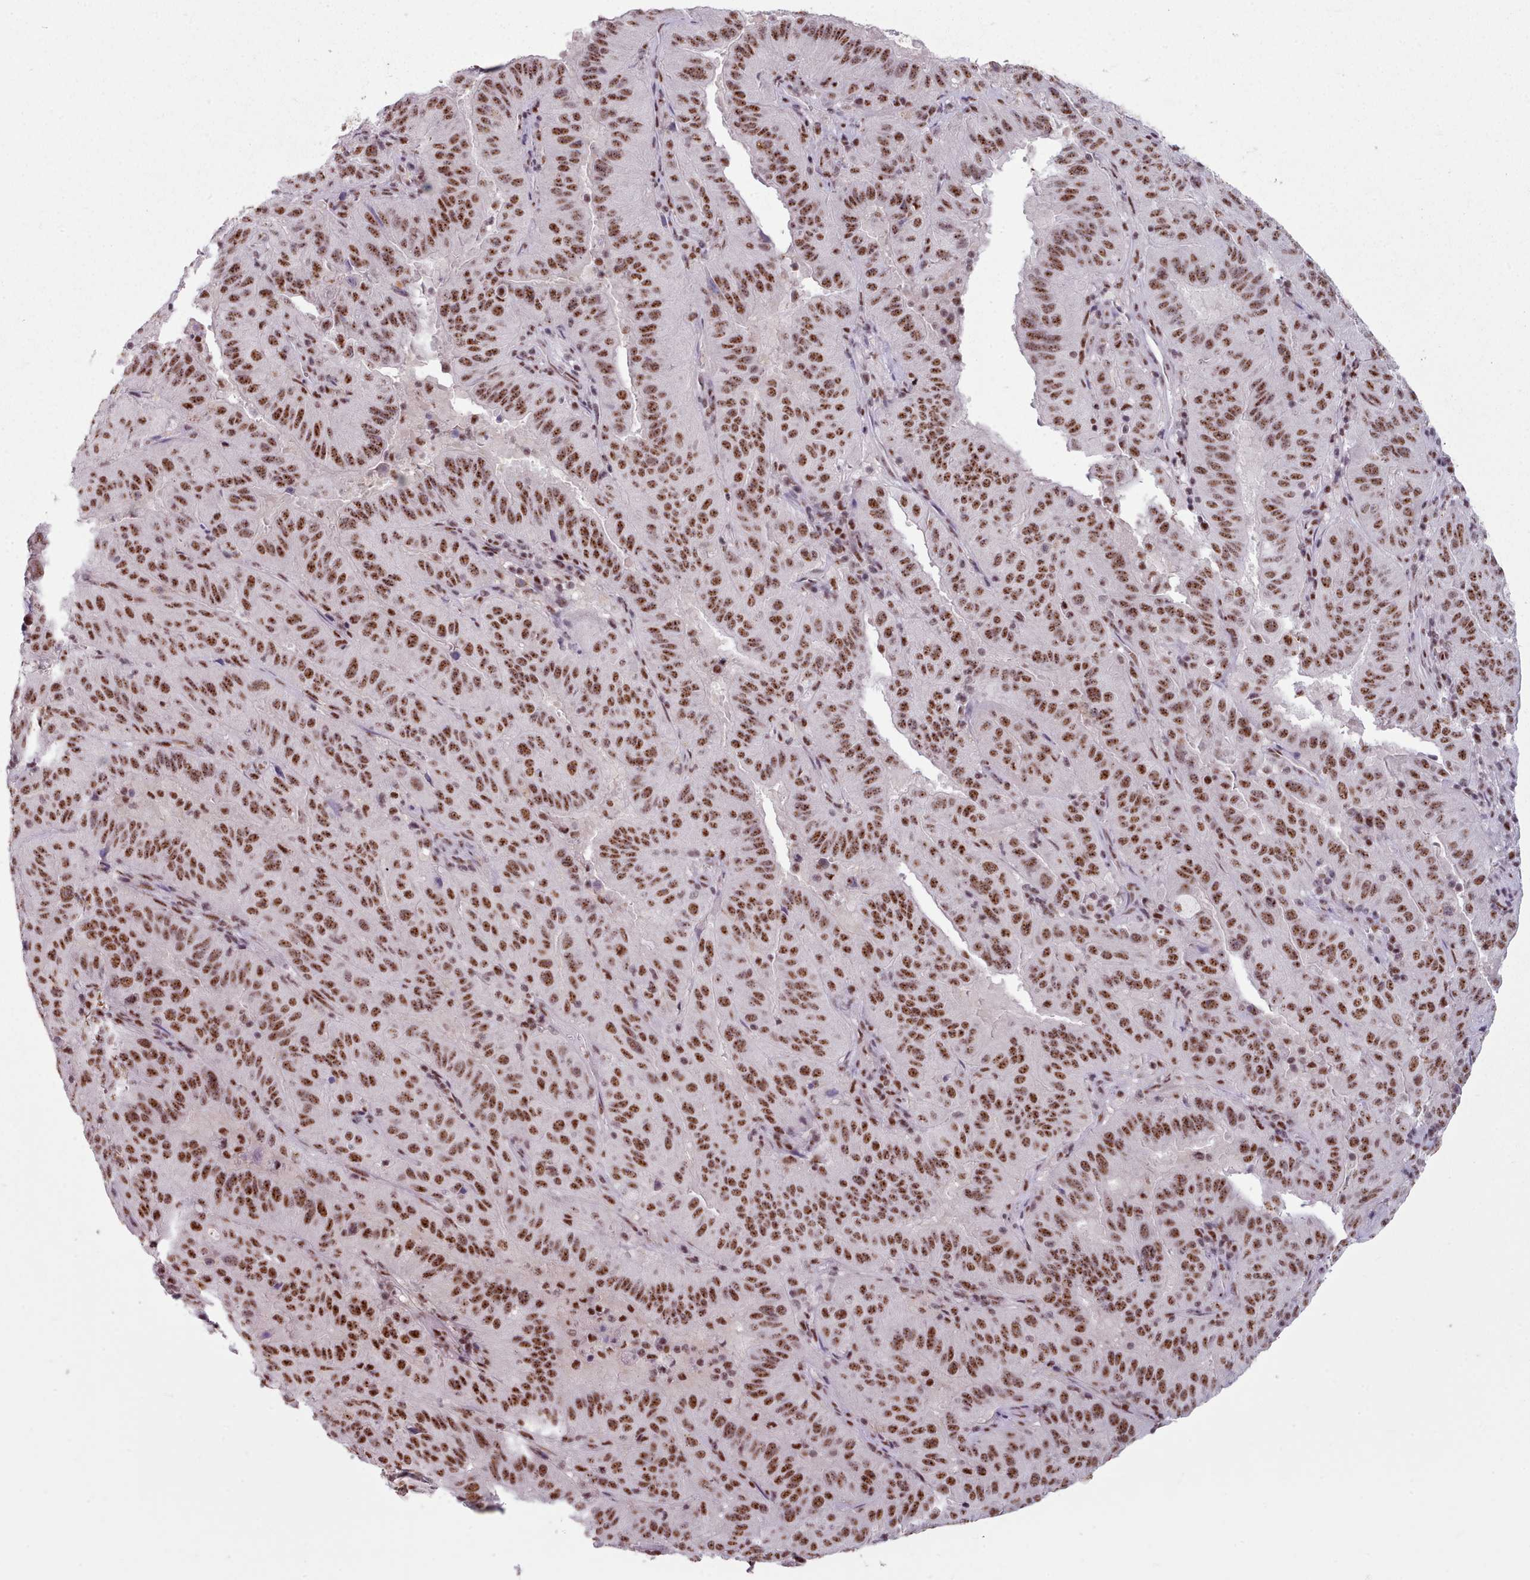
{"staining": {"intensity": "strong", "quantity": ">75%", "location": "nuclear"}, "tissue": "pancreatic cancer", "cell_type": "Tumor cells", "image_type": "cancer", "snomed": [{"axis": "morphology", "description": "Adenocarcinoma, NOS"}, {"axis": "topography", "description": "Pancreas"}], "caption": "Adenocarcinoma (pancreatic) stained for a protein demonstrates strong nuclear positivity in tumor cells.", "gene": "SRRM1", "patient": {"sex": "male", "age": 63}}